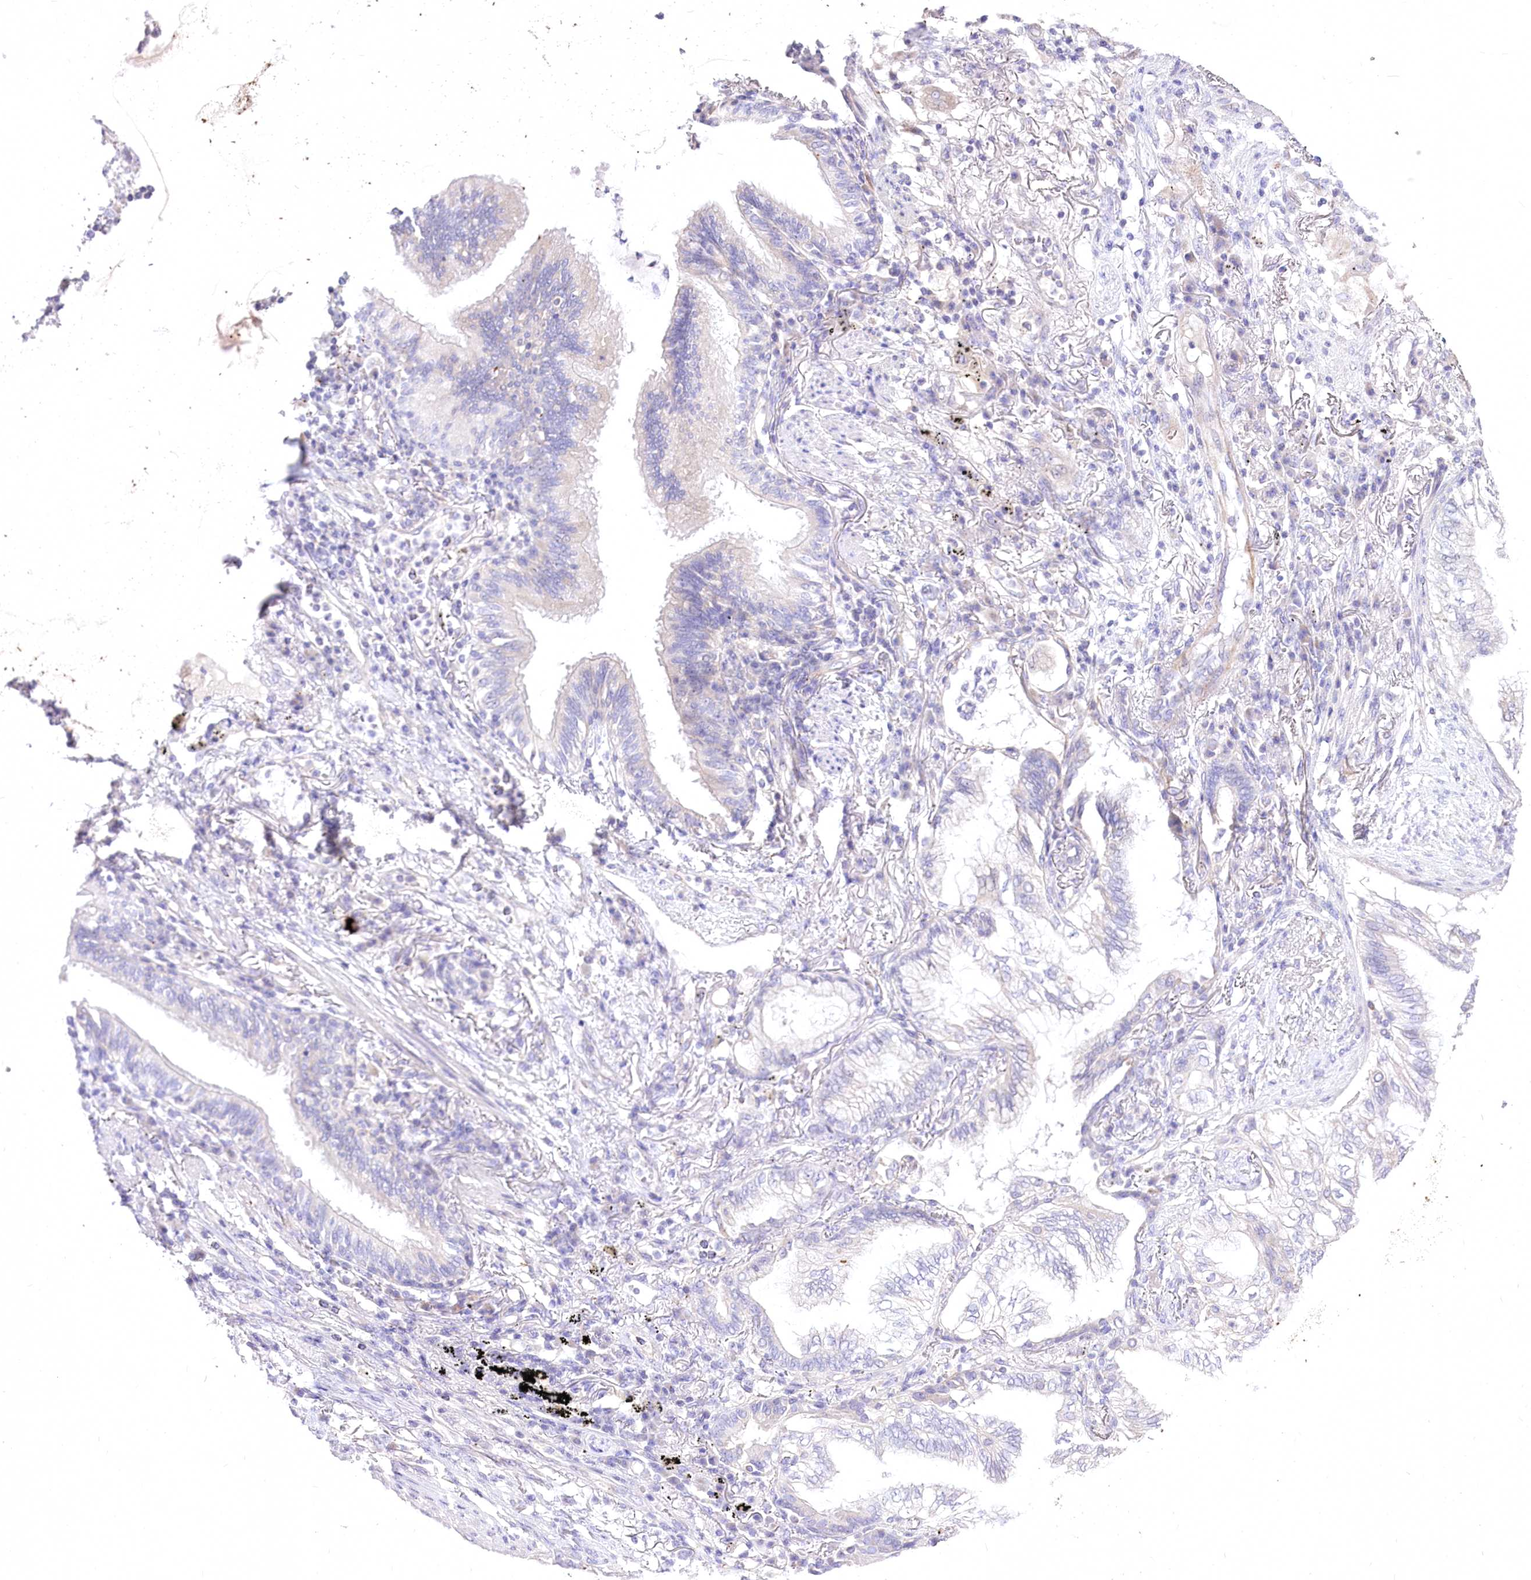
{"staining": {"intensity": "negative", "quantity": "none", "location": "none"}, "tissue": "lung cancer", "cell_type": "Tumor cells", "image_type": "cancer", "snomed": [{"axis": "morphology", "description": "Adenocarcinoma, NOS"}, {"axis": "topography", "description": "Lung"}], "caption": "Immunohistochemistry histopathology image of lung cancer (adenocarcinoma) stained for a protein (brown), which reveals no expression in tumor cells. (DAB (3,3'-diaminobenzidine) IHC with hematoxylin counter stain).", "gene": "HELT", "patient": {"sex": "female", "age": 70}}